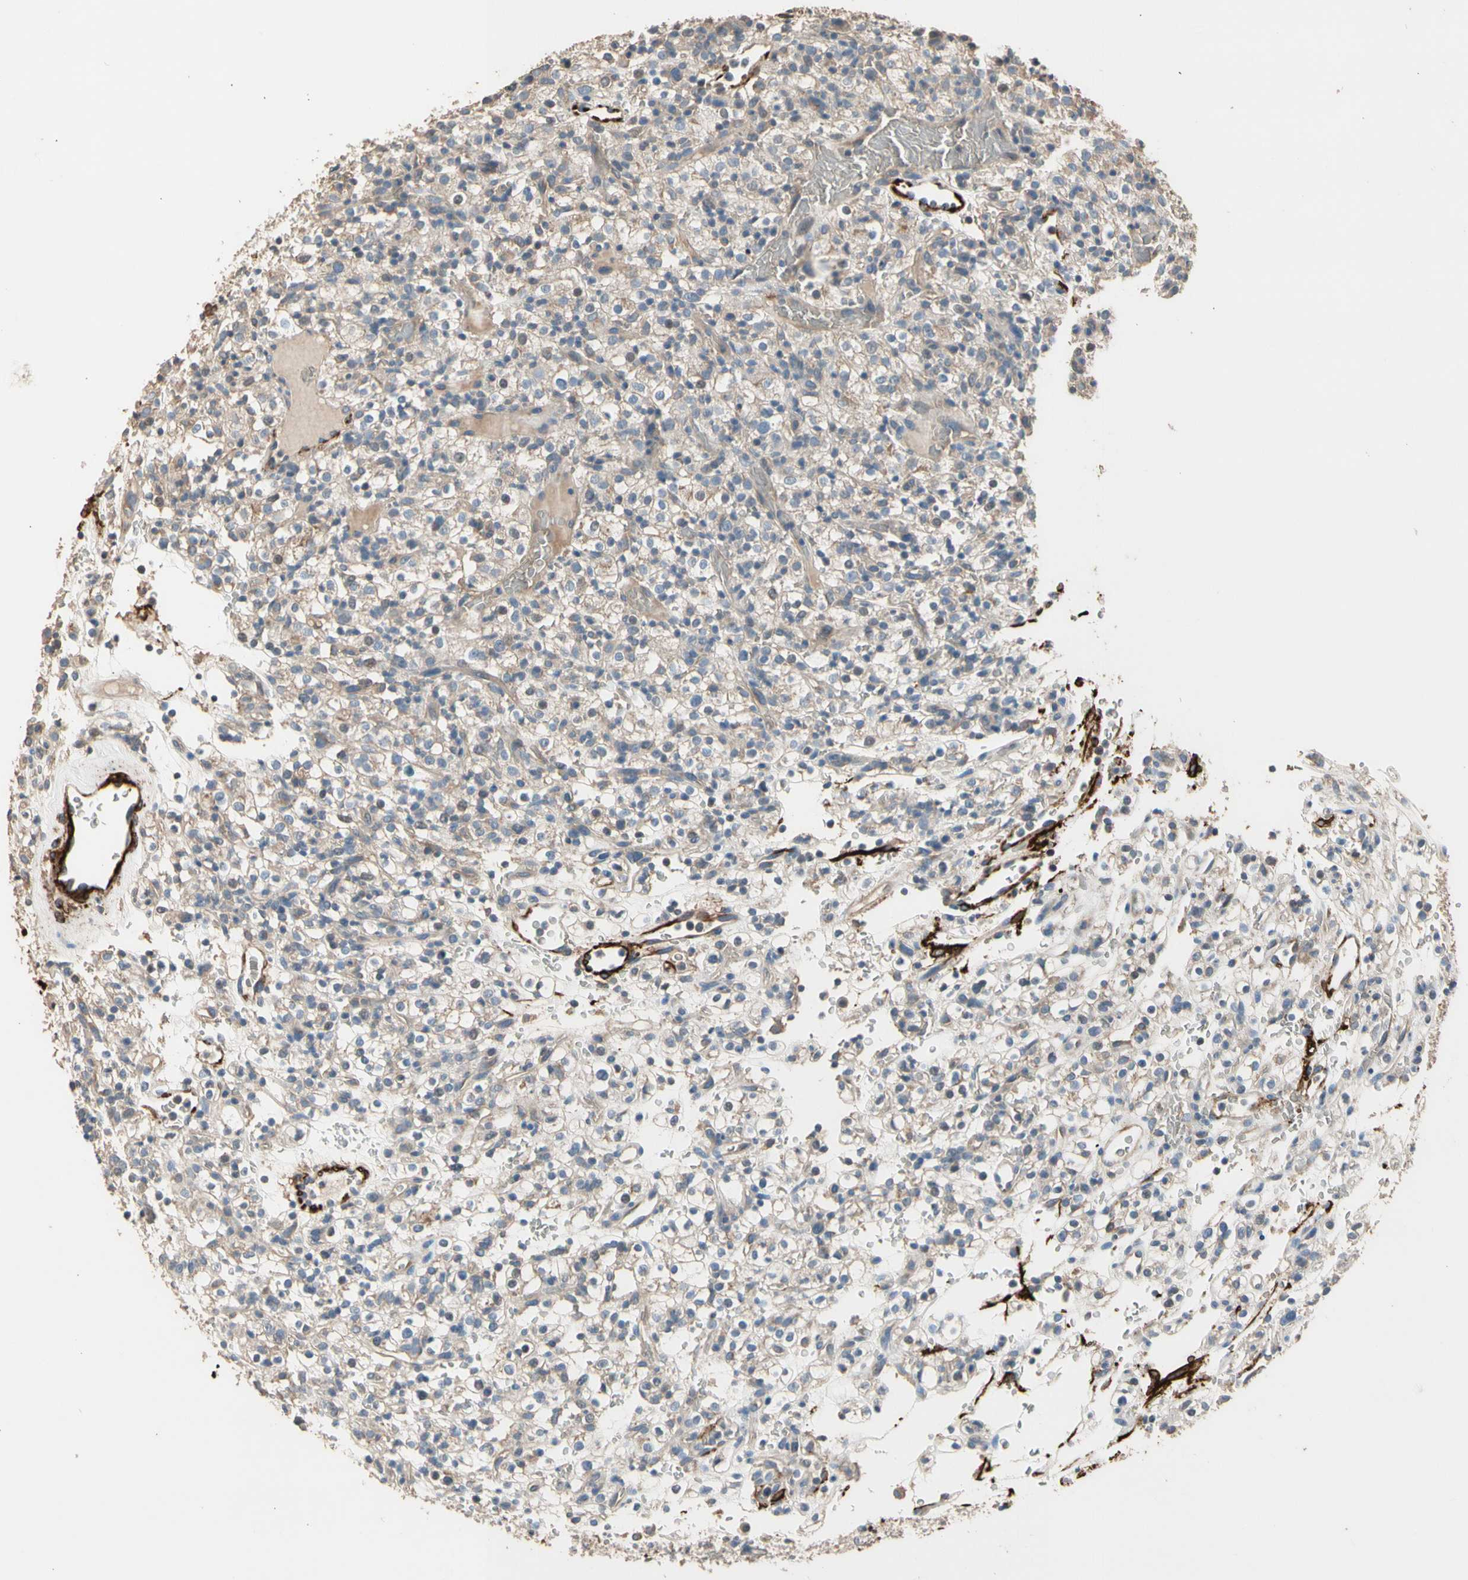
{"staining": {"intensity": "weak", "quantity": "25%-75%", "location": "cytoplasmic/membranous"}, "tissue": "renal cancer", "cell_type": "Tumor cells", "image_type": "cancer", "snomed": [{"axis": "morphology", "description": "Normal tissue, NOS"}, {"axis": "morphology", "description": "Adenocarcinoma, NOS"}, {"axis": "topography", "description": "Kidney"}], "caption": "Brown immunohistochemical staining in human adenocarcinoma (renal) displays weak cytoplasmic/membranous expression in about 25%-75% of tumor cells. (Stains: DAB in brown, nuclei in blue, Microscopy: brightfield microscopy at high magnification).", "gene": "SUSD2", "patient": {"sex": "female", "age": 72}}